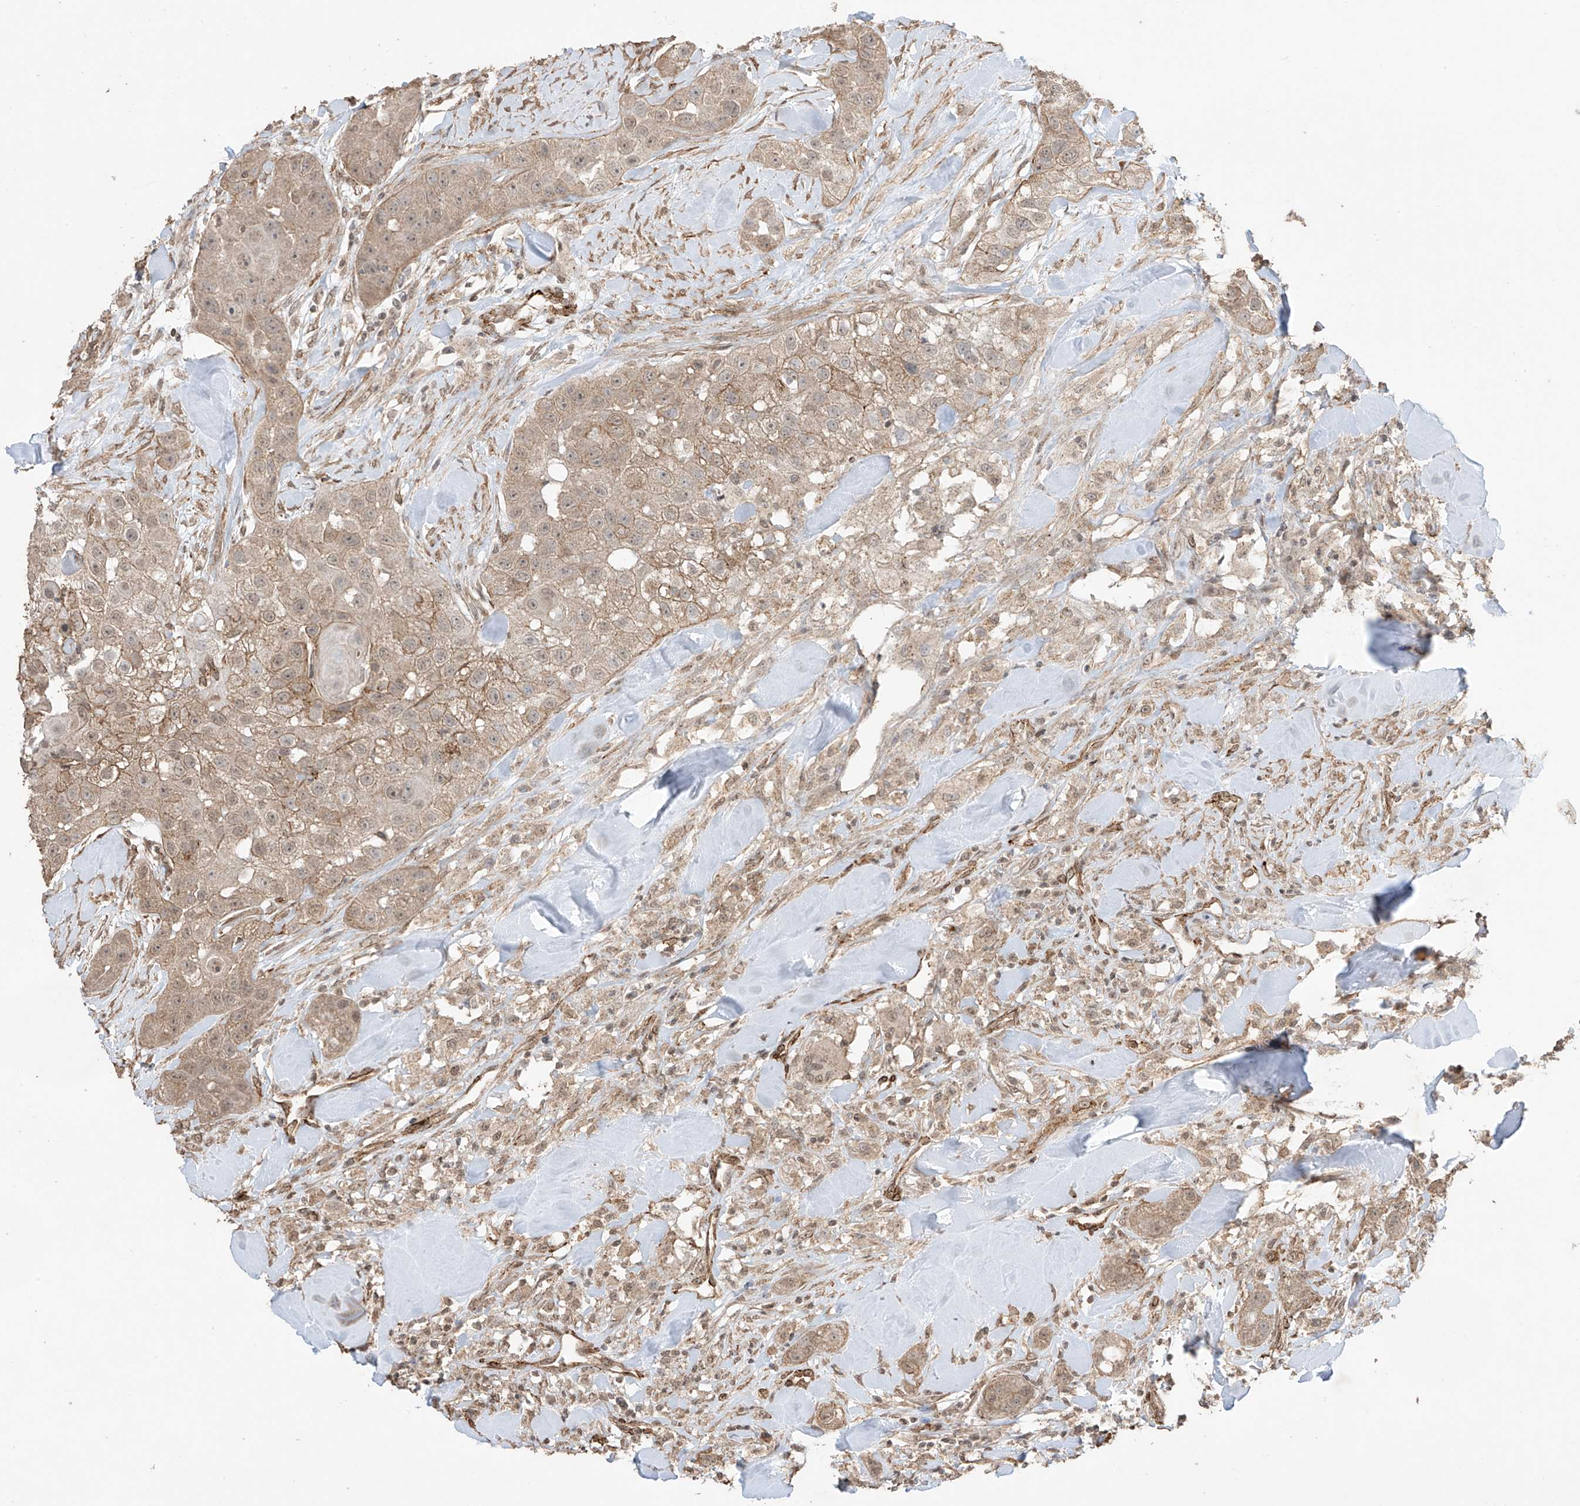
{"staining": {"intensity": "weak", "quantity": ">75%", "location": "cytoplasmic/membranous"}, "tissue": "head and neck cancer", "cell_type": "Tumor cells", "image_type": "cancer", "snomed": [{"axis": "morphology", "description": "Normal tissue, NOS"}, {"axis": "morphology", "description": "Squamous cell carcinoma, NOS"}, {"axis": "topography", "description": "Skeletal muscle"}, {"axis": "topography", "description": "Head-Neck"}], "caption": "Immunohistochemistry (IHC) image of head and neck cancer (squamous cell carcinoma) stained for a protein (brown), which displays low levels of weak cytoplasmic/membranous staining in about >75% of tumor cells.", "gene": "TTLL5", "patient": {"sex": "male", "age": 51}}